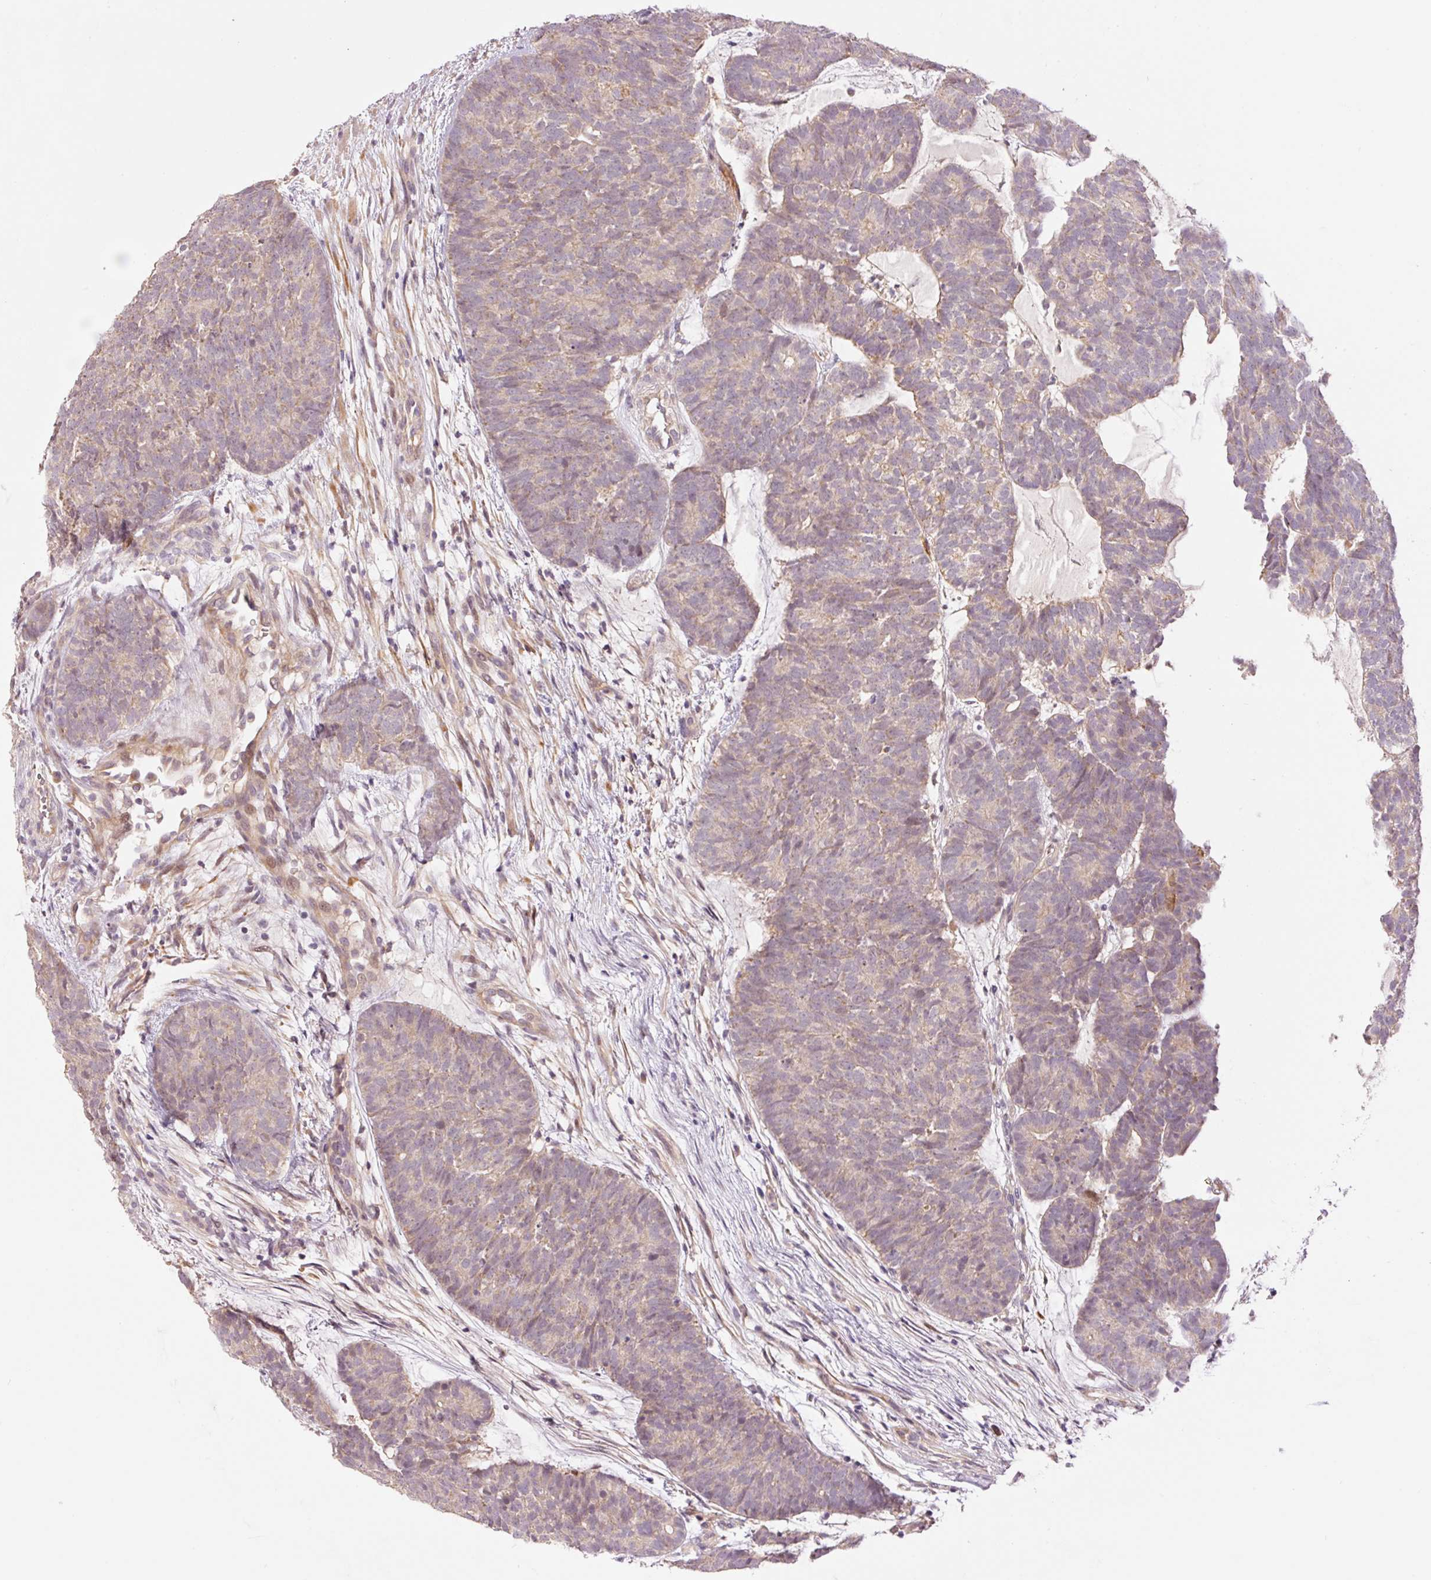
{"staining": {"intensity": "weak", "quantity": "25%-75%", "location": "cytoplasmic/membranous"}, "tissue": "head and neck cancer", "cell_type": "Tumor cells", "image_type": "cancer", "snomed": [{"axis": "morphology", "description": "Adenocarcinoma, NOS"}, {"axis": "topography", "description": "Head-Neck"}], "caption": "Immunohistochemical staining of human head and neck cancer (adenocarcinoma) displays low levels of weak cytoplasmic/membranous expression in approximately 25%-75% of tumor cells.", "gene": "SLC29A3", "patient": {"sex": "female", "age": 81}}